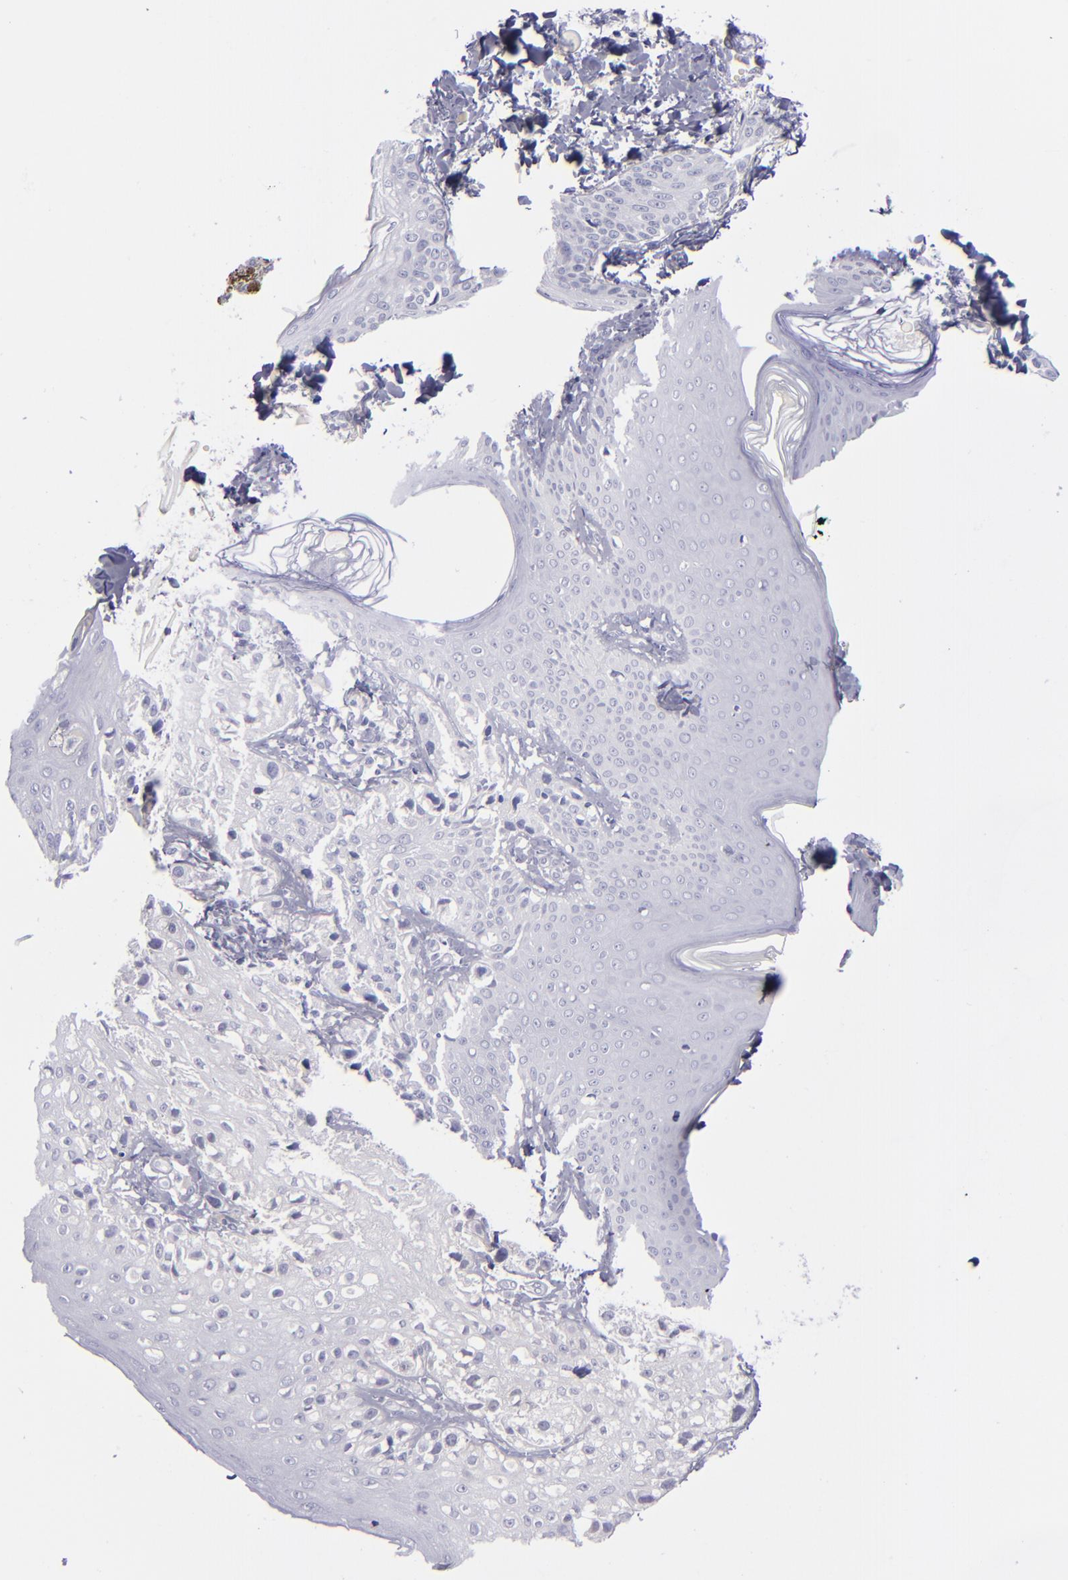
{"staining": {"intensity": "negative", "quantity": "none", "location": "none"}, "tissue": "melanoma", "cell_type": "Tumor cells", "image_type": "cancer", "snomed": [{"axis": "morphology", "description": "Malignant melanoma, NOS"}, {"axis": "topography", "description": "Skin"}], "caption": "A high-resolution image shows immunohistochemistry staining of melanoma, which reveals no significant expression in tumor cells.", "gene": "CD22", "patient": {"sex": "male", "age": 23}}